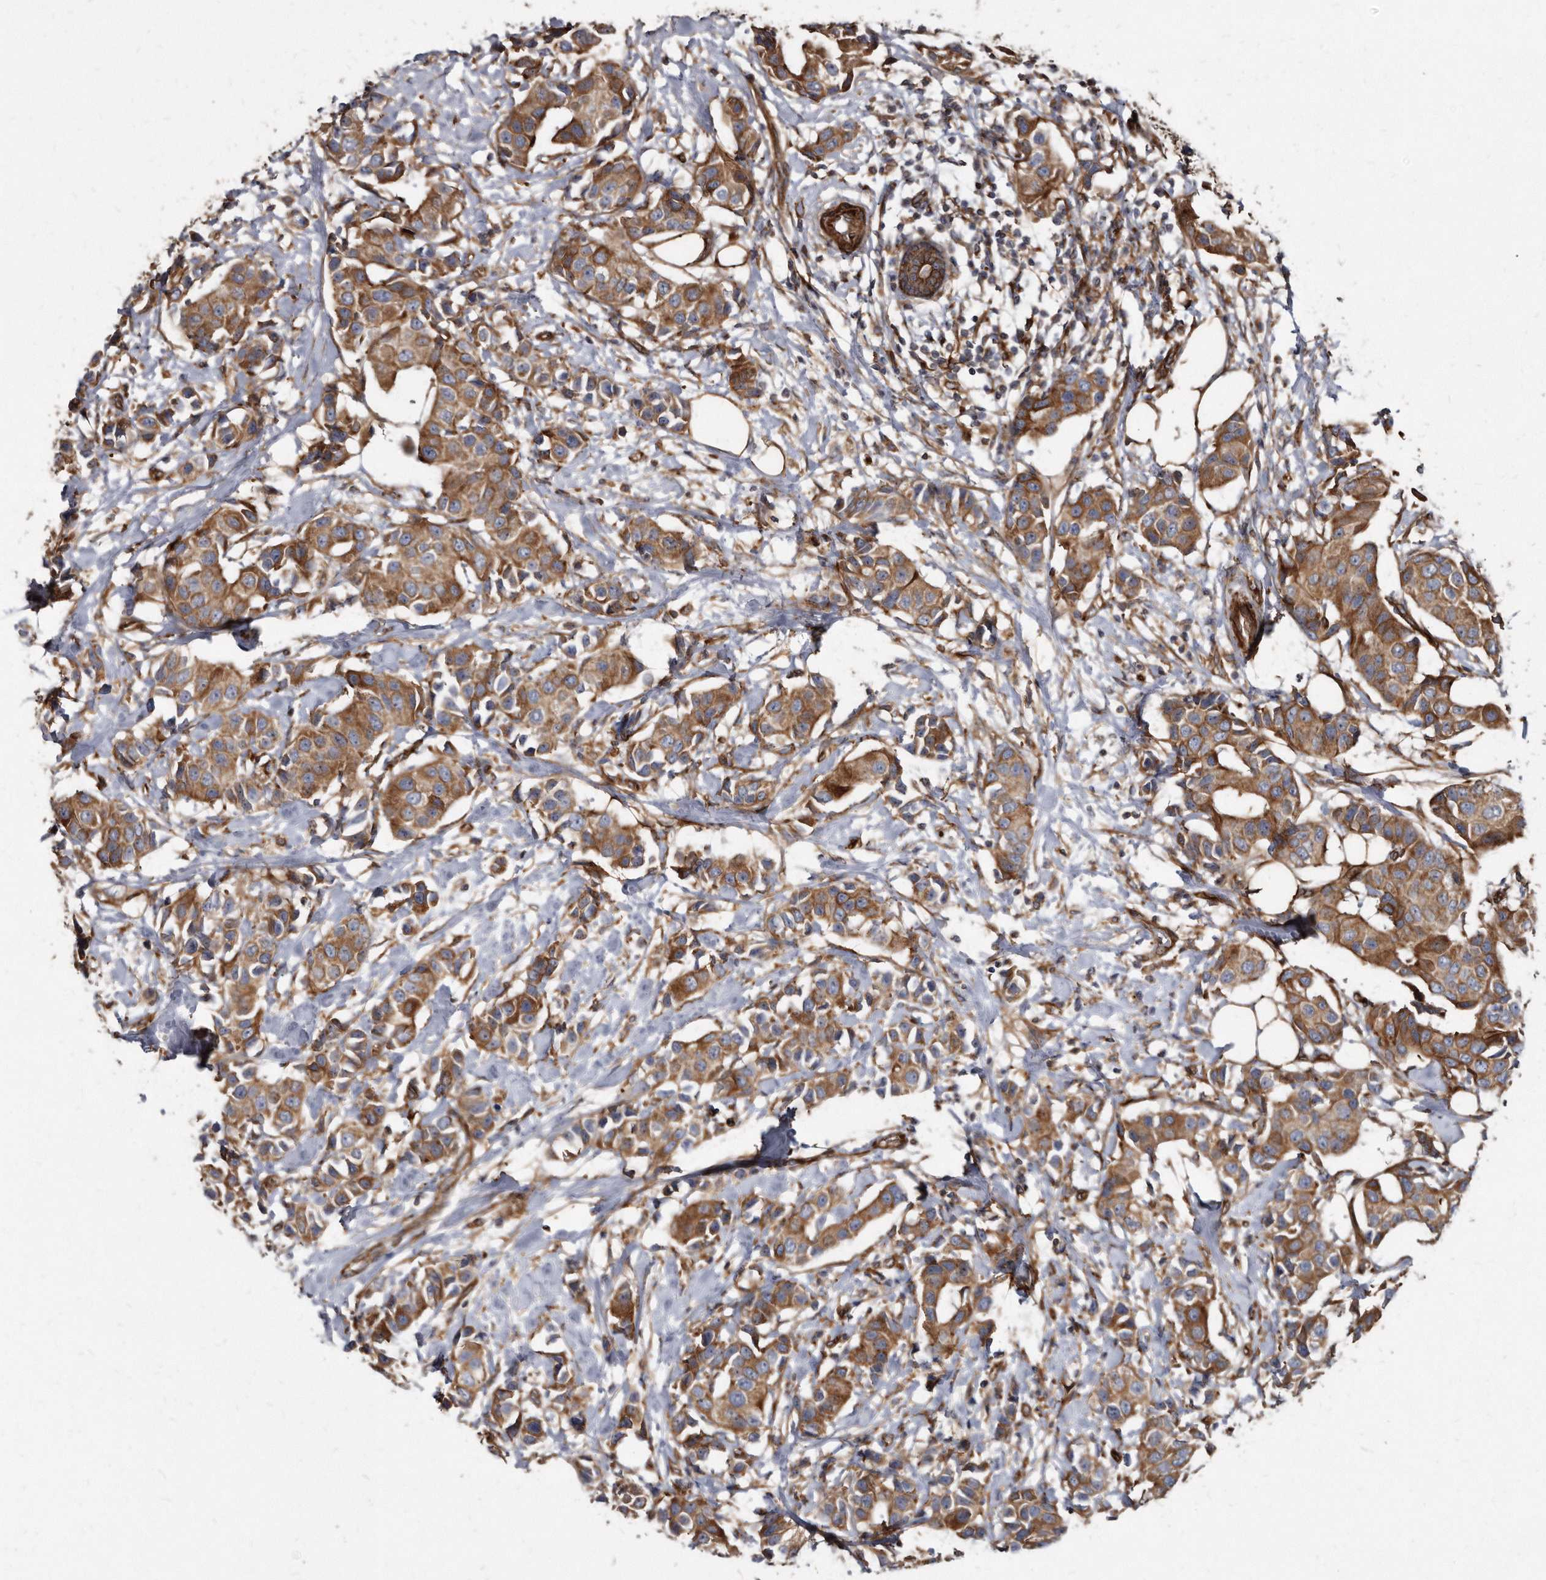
{"staining": {"intensity": "moderate", "quantity": ">75%", "location": "cytoplasmic/membranous"}, "tissue": "breast cancer", "cell_type": "Tumor cells", "image_type": "cancer", "snomed": [{"axis": "morphology", "description": "Normal tissue, NOS"}, {"axis": "morphology", "description": "Duct carcinoma"}, {"axis": "topography", "description": "Breast"}], "caption": "Immunohistochemistry (IHC) photomicrograph of neoplastic tissue: breast cancer stained using immunohistochemistry (IHC) demonstrates medium levels of moderate protein expression localized specifically in the cytoplasmic/membranous of tumor cells, appearing as a cytoplasmic/membranous brown color.", "gene": "KCTD20", "patient": {"sex": "female", "age": 39}}